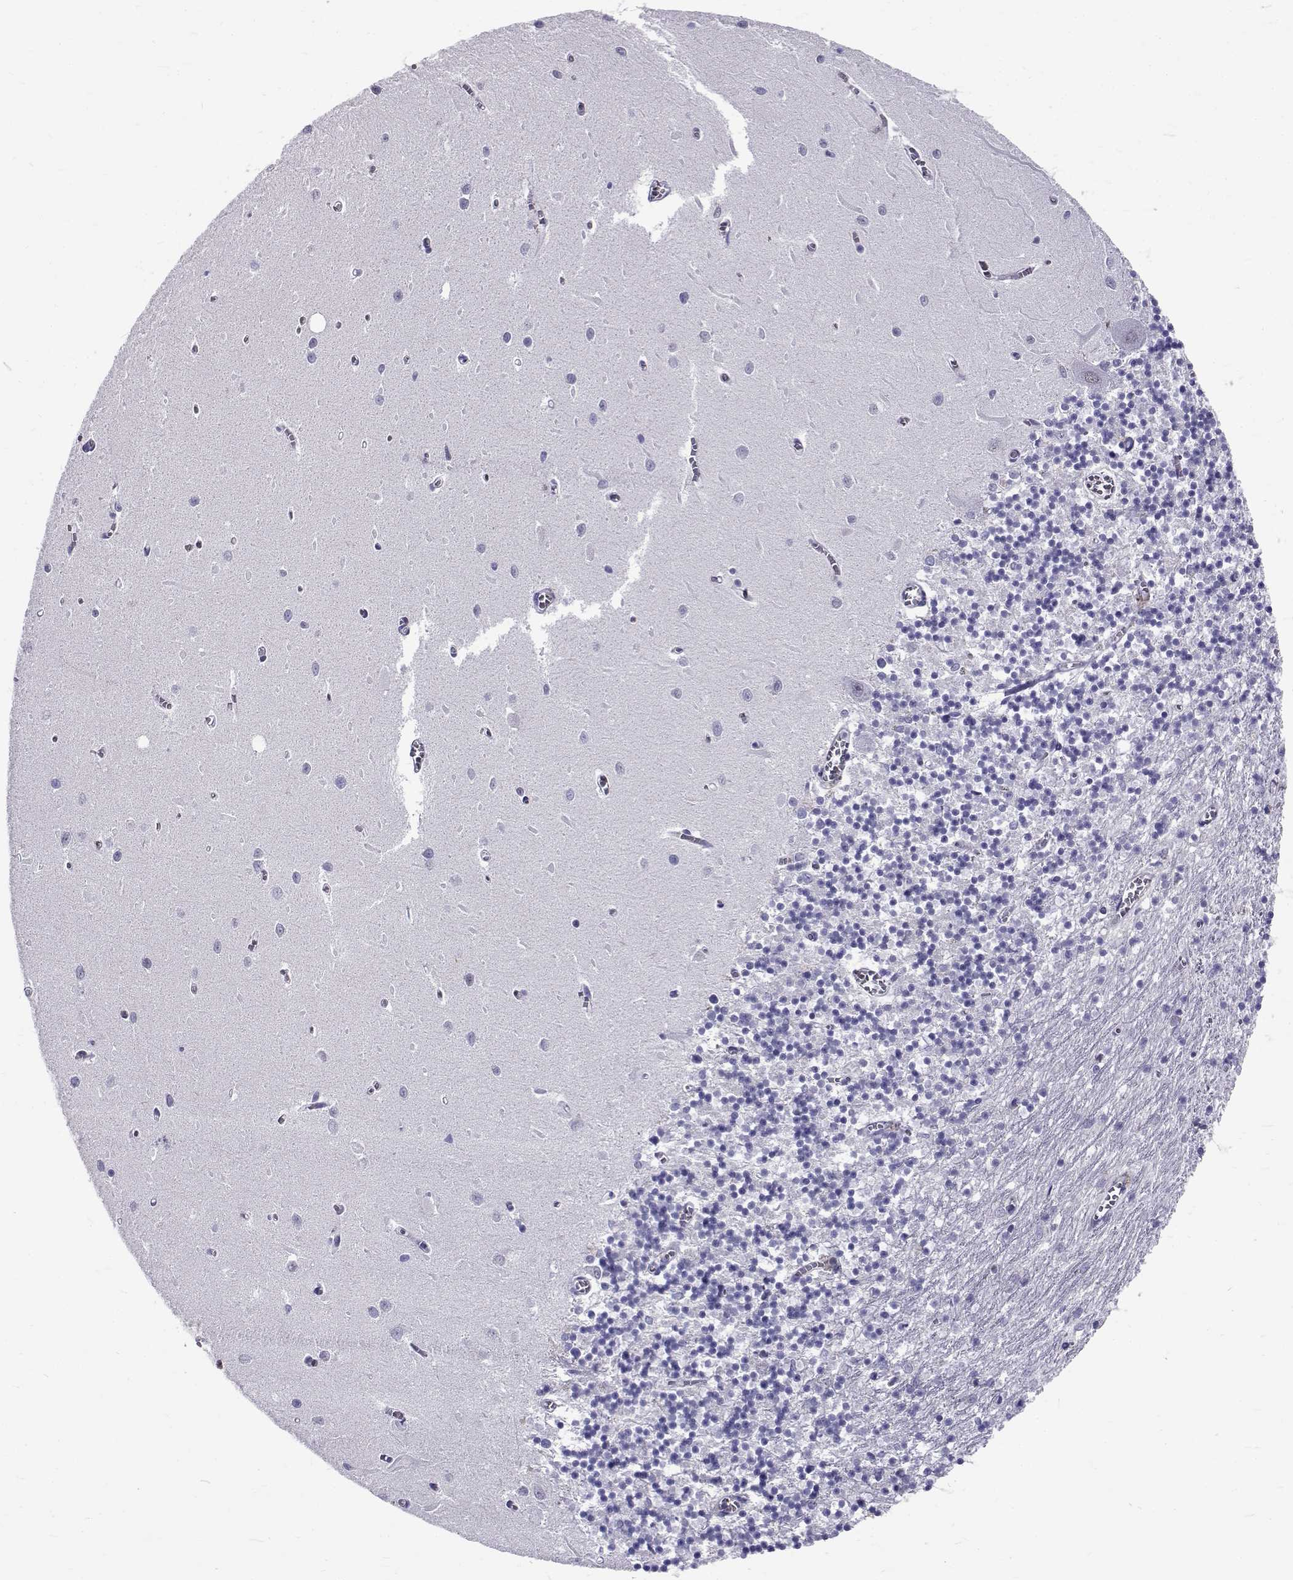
{"staining": {"intensity": "negative", "quantity": "none", "location": "none"}, "tissue": "cerebellum", "cell_type": "Cells in granular layer", "image_type": "normal", "snomed": [{"axis": "morphology", "description": "Normal tissue, NOS"}, {"axis": "topography", "description": "Cerebellum"}], "caption": "The image shows no staining of cells in granular layer in normal cerebellum. Nuclei are stained in blue.", "gene": "IGSF1", "patient": {"sex": "female", "age": 64}}